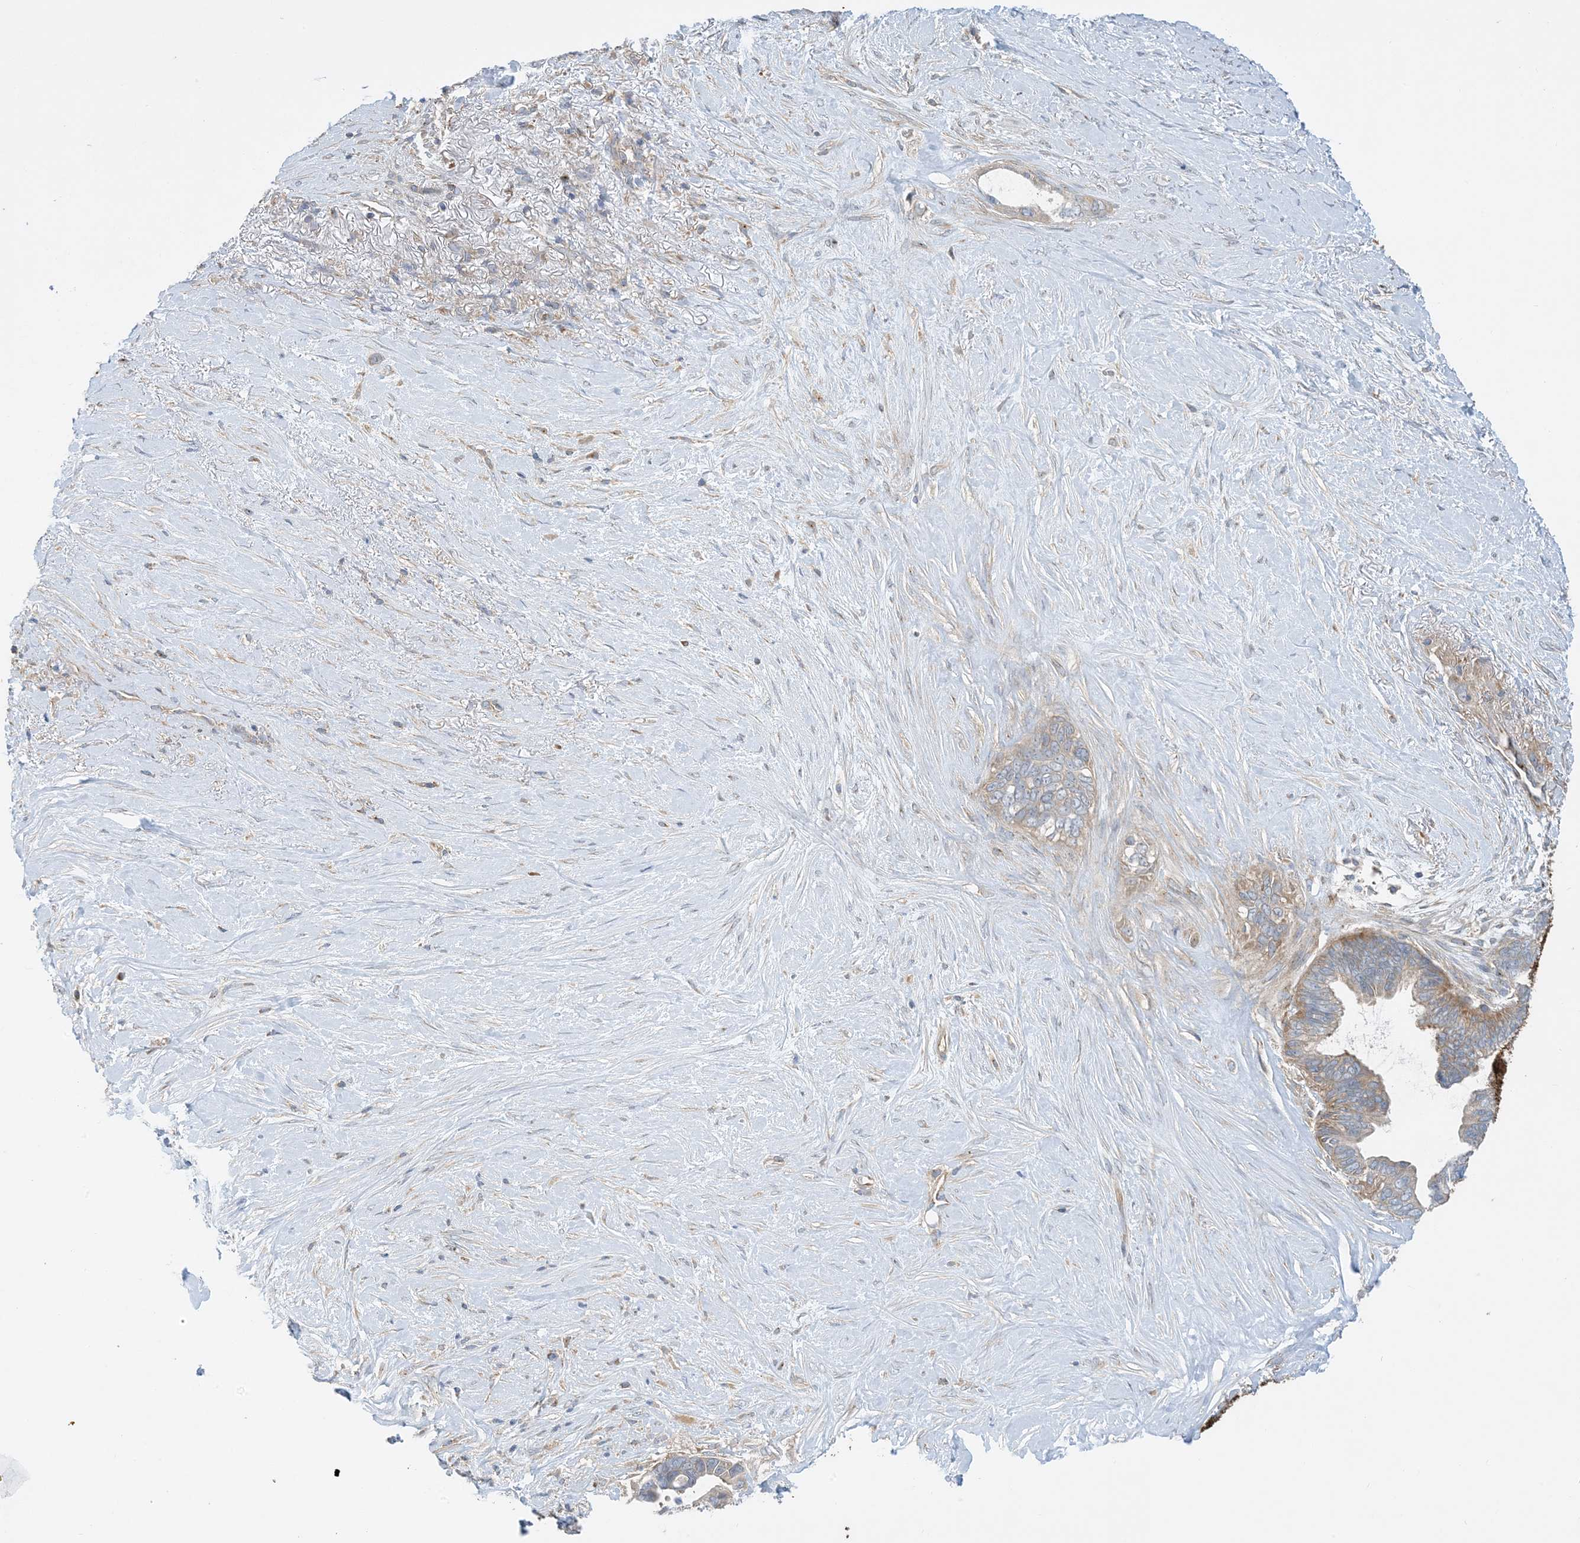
{"staining": {"intensity": "weak", "quantity": "<25%", "location": "cytoplasmic/membranous"}, "tissue": "pancreatic cancer", "cell_type": "Tumor cells", "image_type": "cancer", "snomed": [{"axis": "morphology", "description": "Adenocarcinoma, NOS"}, {"axis": "topography", "description": "Pancreas"}], "caption": "This is an IHC histopathology image of human adenocarcinoma (pancreatic). There is no expression in tumor cells.", "gene": "SIDT1", "patient": {"sex": "female", "age": 72}}